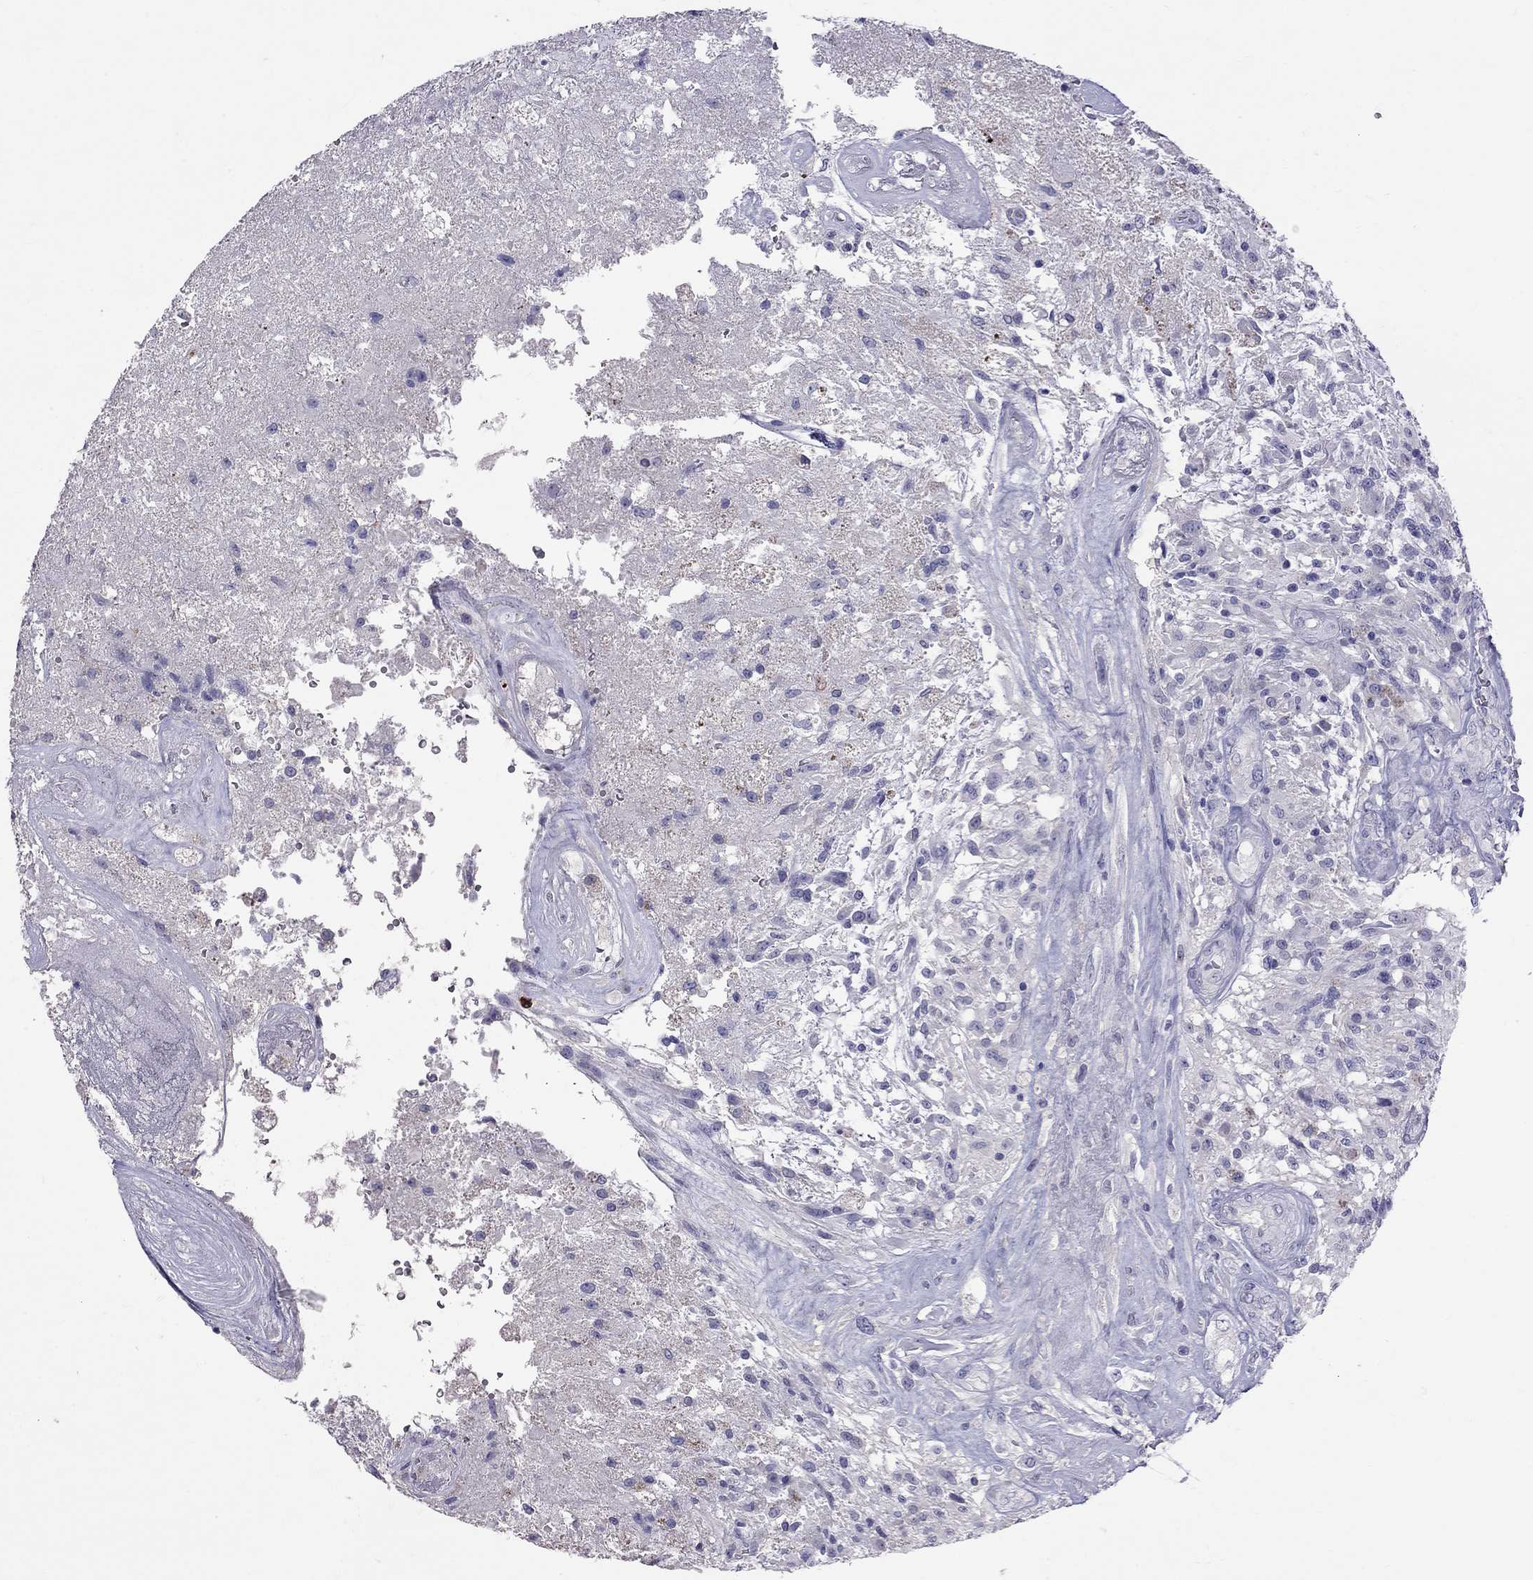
{"staining": {"intensity": "negative", "quantity": "none", "location": "none"}, "tissue": "glioma", "cell_type": "Tumor cells", "image_type": "cancer", "snomed": [{"axis": "morphology", "description": "Glioma, malignant, High grade"}, {"axis": "topography", "description": "Brain"}], "caption": "Protein analysis of malignant glioma (high-grade) demonstrates no significant staining in tumor cells.", "gene": "CFAP91", "patient": {"sex": "male", "age": 56}}